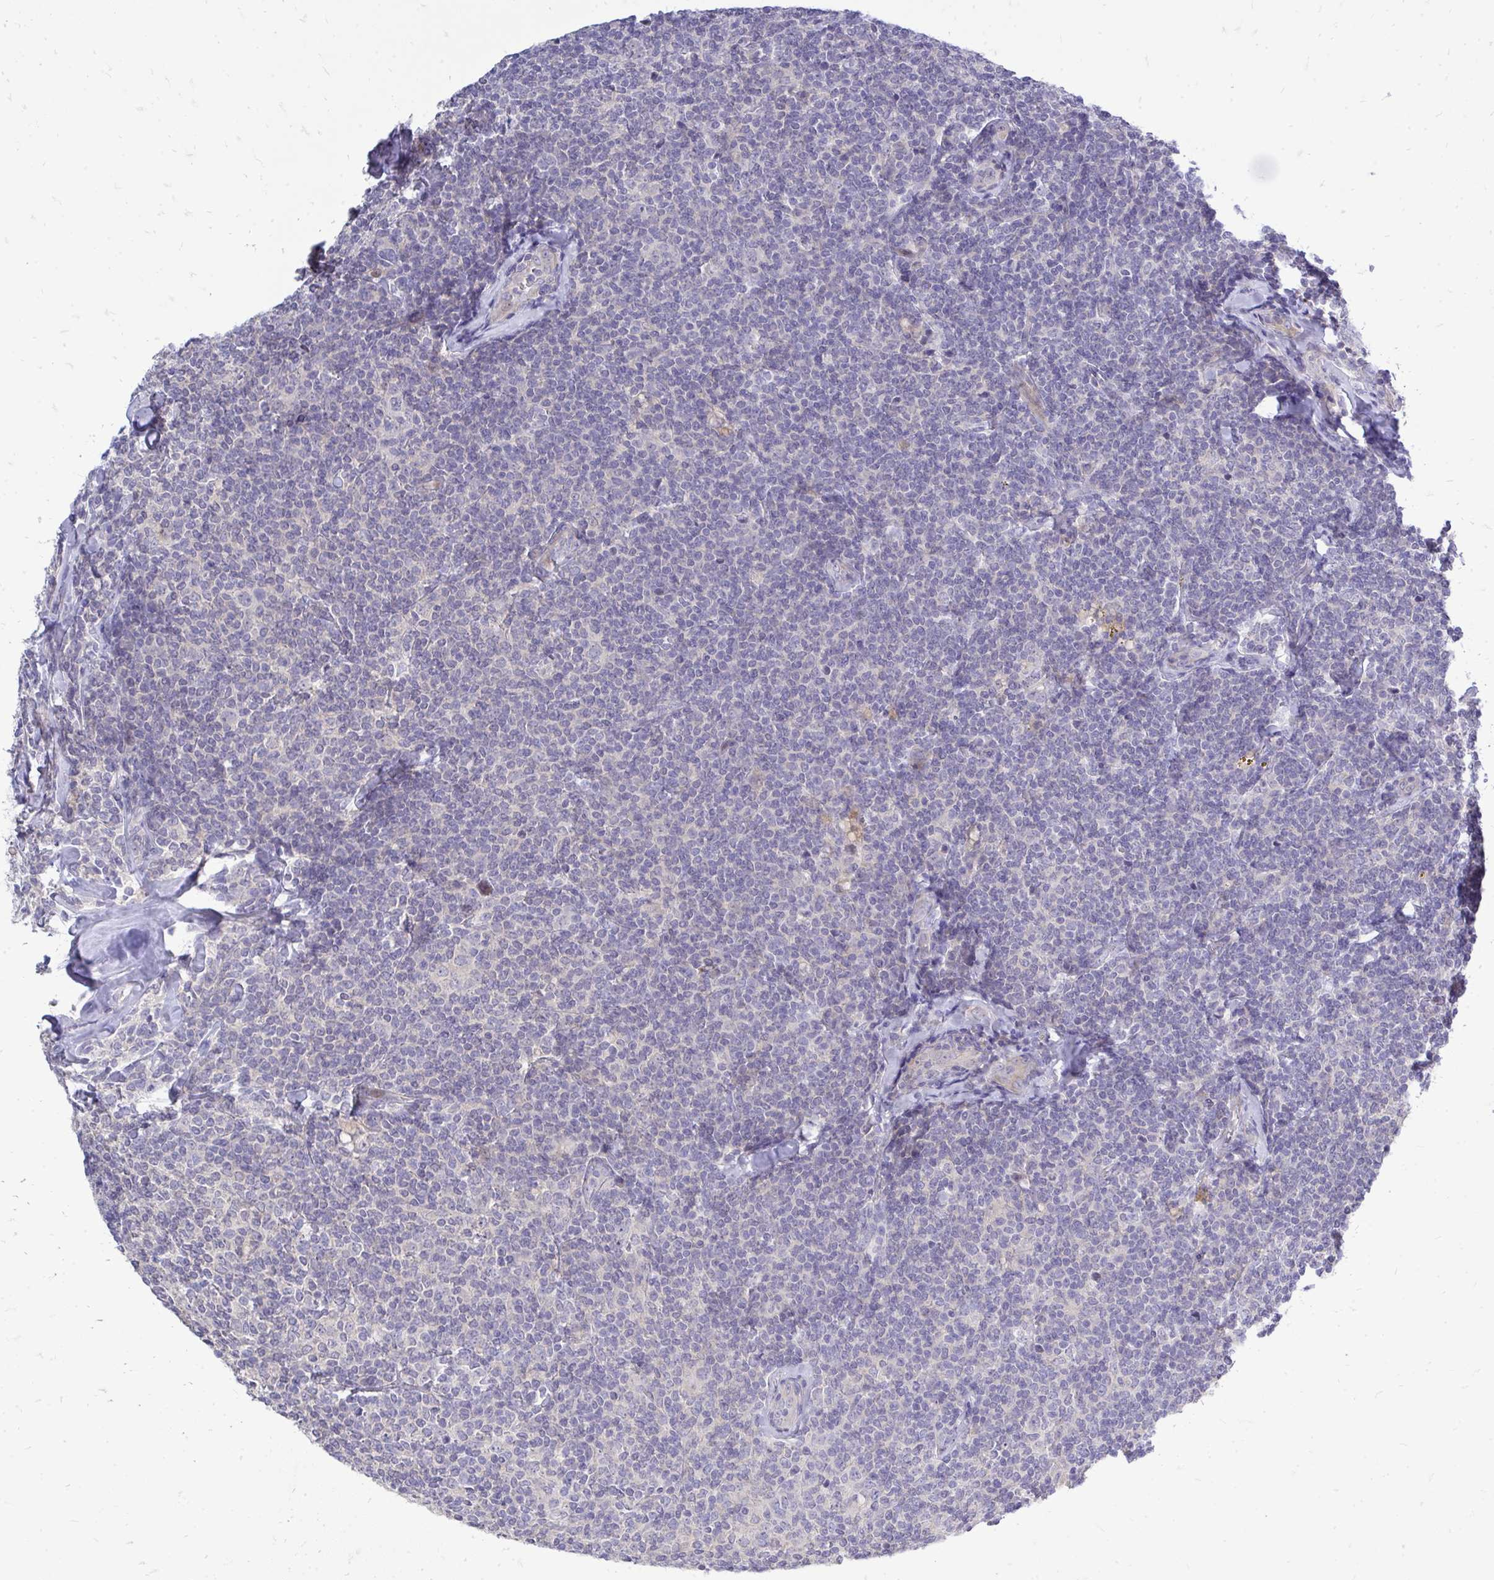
{"staining": {"intensity": "negative", "quantity": "none", "location": "none"}, "tissue": "lymphoma", "cell_type": "Tumor cells", "image_type": "cancer", "snomed": [{"axis": "morphology", "description": "Malignant lymphoma, non-Hodgkin's type, Low grade"}, {"axis": "topography", "description": "Lymph node"}], "caption": "Tumor cells show no significant protein expression in malignant lymphoma, non-Hodgkin's type (low-grade).", "gene": "OR8D1", "patient": {"sex": "female", "age": 56}}